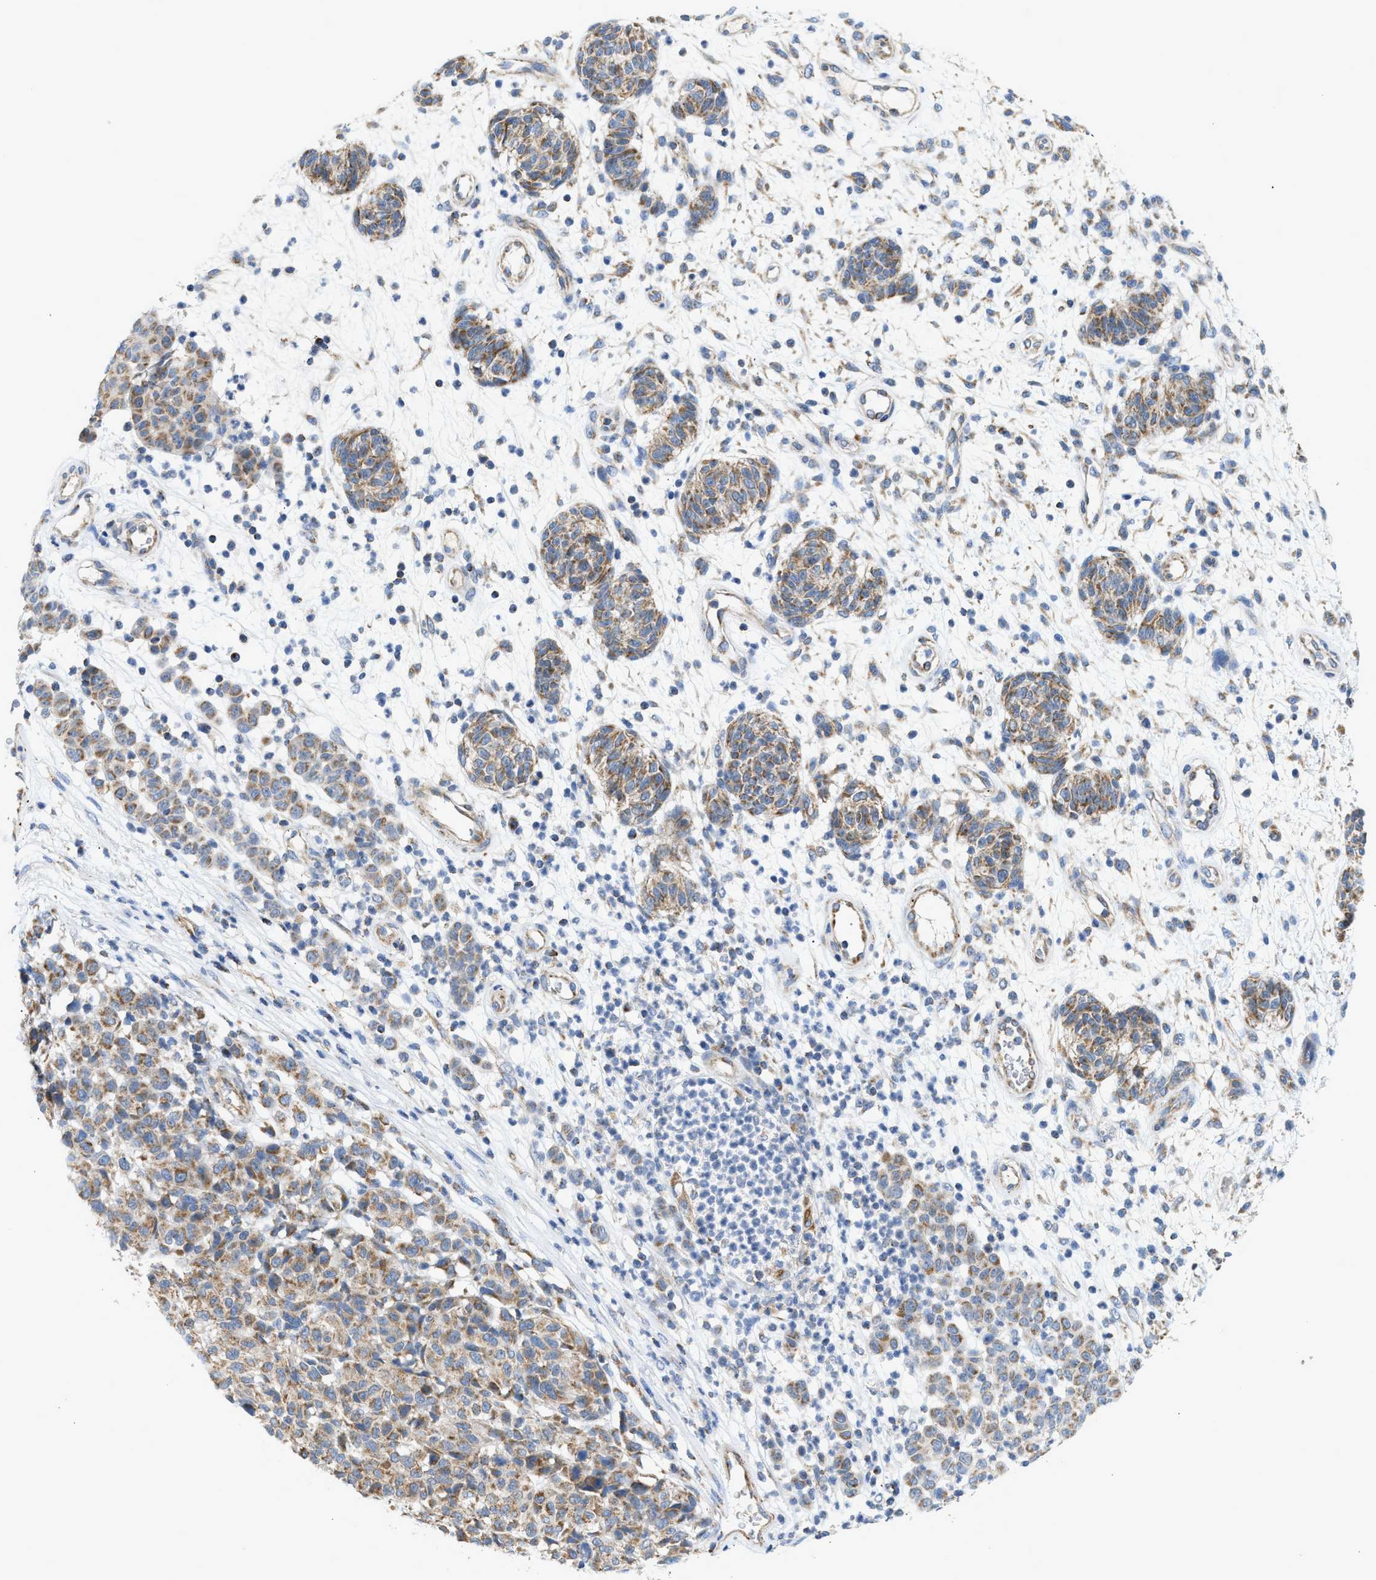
{"staining": {"intensity": "moderate", "quantity": ">75%", "location": "cytoplasmic/membranous"}, "tissue": "melanoma", "cell_type": "Tumor cells", "image_type": "cancer", "snomed": [{"axis": "morphology", "description": "Malignant melanoma, NOS"}, {"axis": "topography", "description": "Skin"}], "caption": "The photomicrograph reveals staining of melanoma, revealing moderate cytoplasmic/membranous protein positivity (brown color) within tumor cells. (DAB (3,3'-diaminobenzidine) IHC with brightfield microscopy, high magnification).", "gene": "GOT2", "patient": {"sex": "male", "age": 59}}